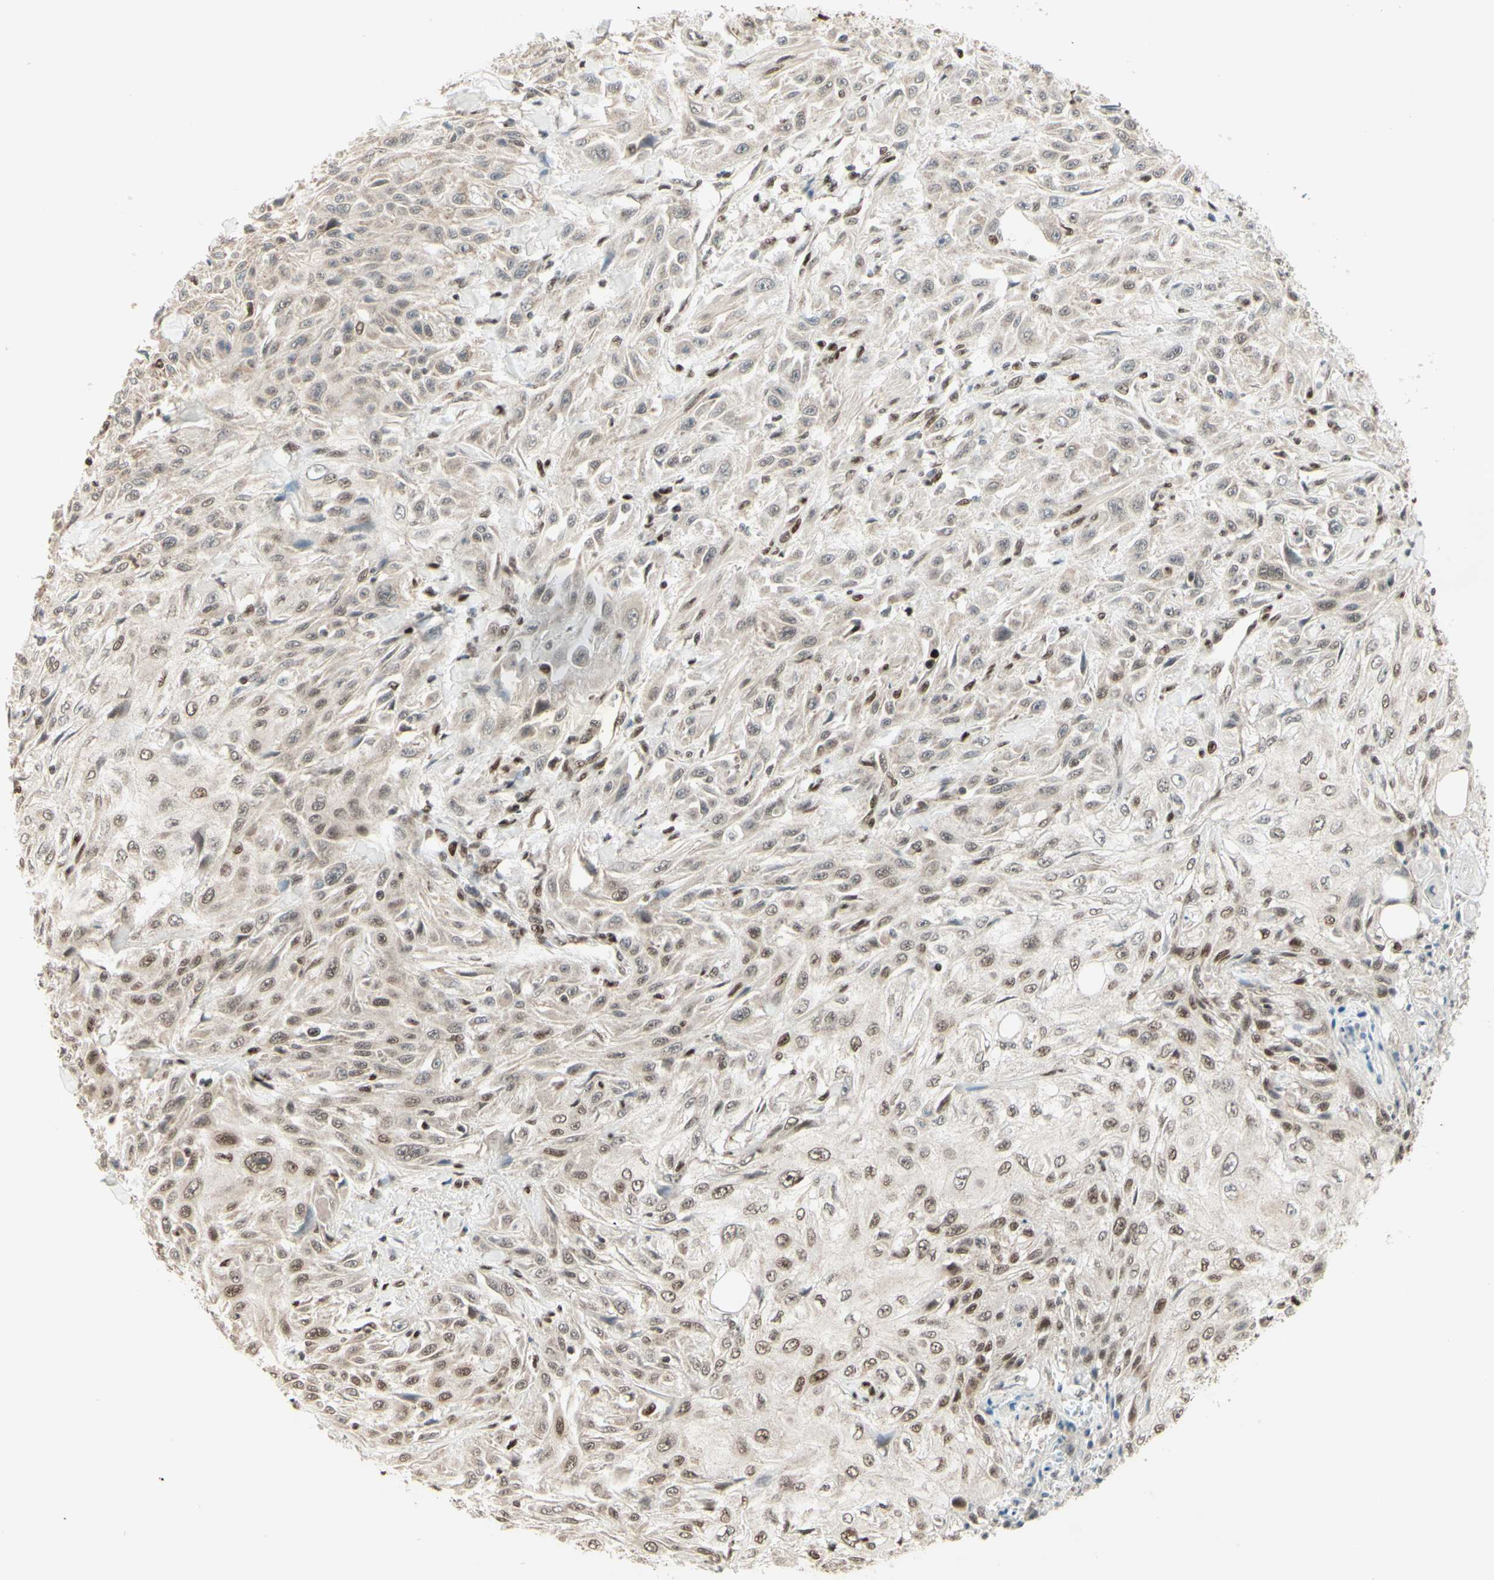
{"staining": {"intensity": "moderate", "quantity": "25%-75%", "location": "nuclear"}, "tissue": "skin cancer", "cell_type": "Tumor cells", "image_type": "cancer", "snomed": [{"axis": "morphology", "description": "Squamous cell carcinoma, NOS"}, {"axis": "topography", "description": "Skin"}], "caption": "Immunohistochemistry (DAB) staining of skin cancer reveals moderate nuclear protein staining in about 25%-75% of tumor cells. (DAB (3,3'-diaminobenzidine) IHC, brown staining for protein, blue staining for nuclei).", "gene": "NR3C1", "patient": {"sex": "male", "age": 75}}